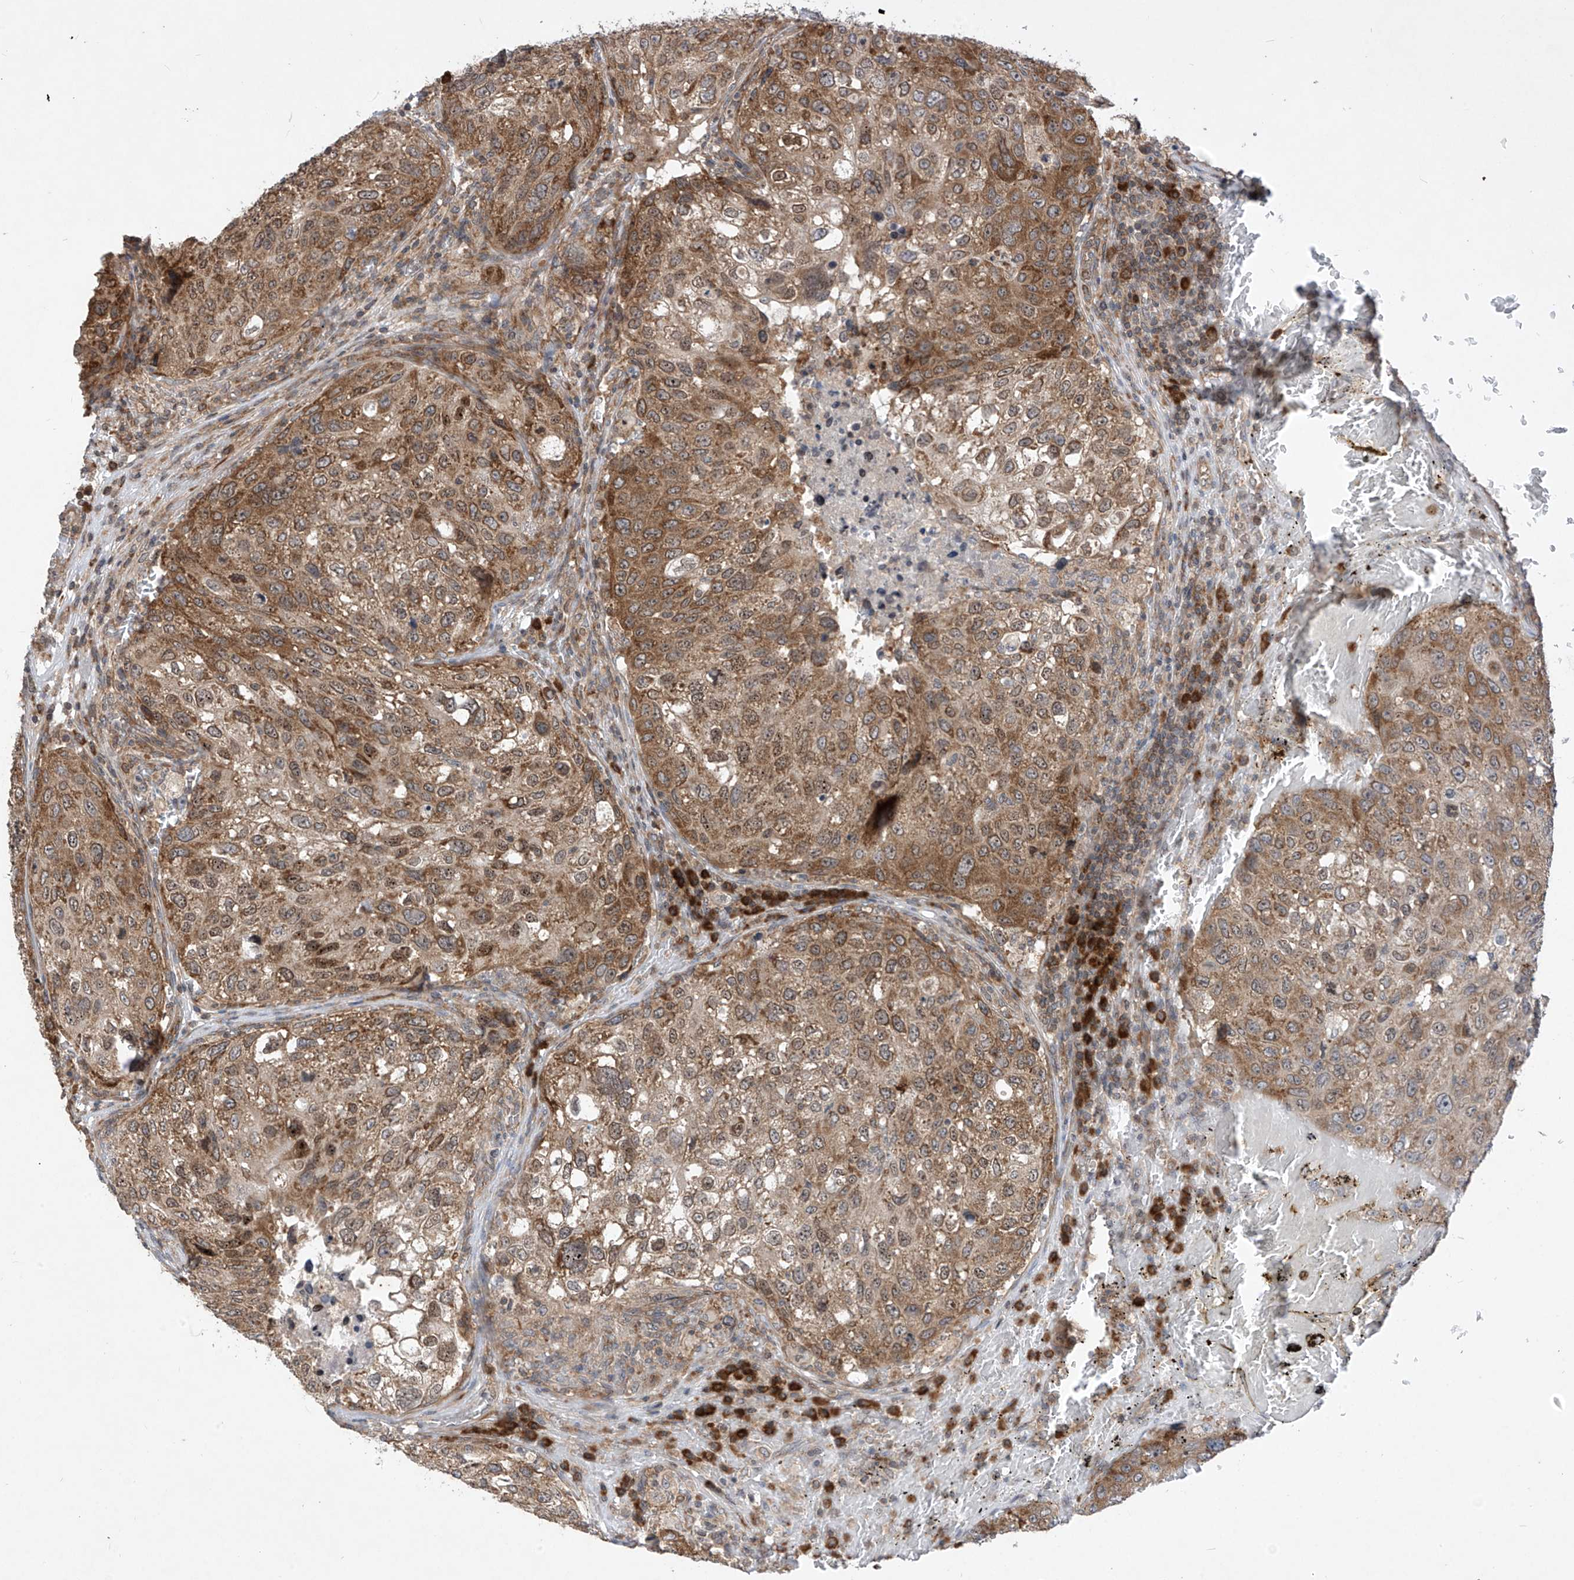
{"staining": {"intensity": "moderate", "quantity": ">75%", "location": "cytoplasmic/membranous"}, "tissue": "urothelial cancer", "cell_type": "Tumor cells", "image_type": "cancer", "snomed": [{"axis": "morphology", "description": "Urothelial carcinoma, High grade"}, {"axis": "topography", "description": "Lymph node"}, {"axis": "topography", "description": "Urinary bladder"}], "caption": "About >75% of tumor cells in urothelial cancer exhibit moderate cytoplasmic/membranous protein expression as visualized by brown immunohistochemical staining.", "gene": "RPL34", "patient": {"sex": "male", "age": 51}}